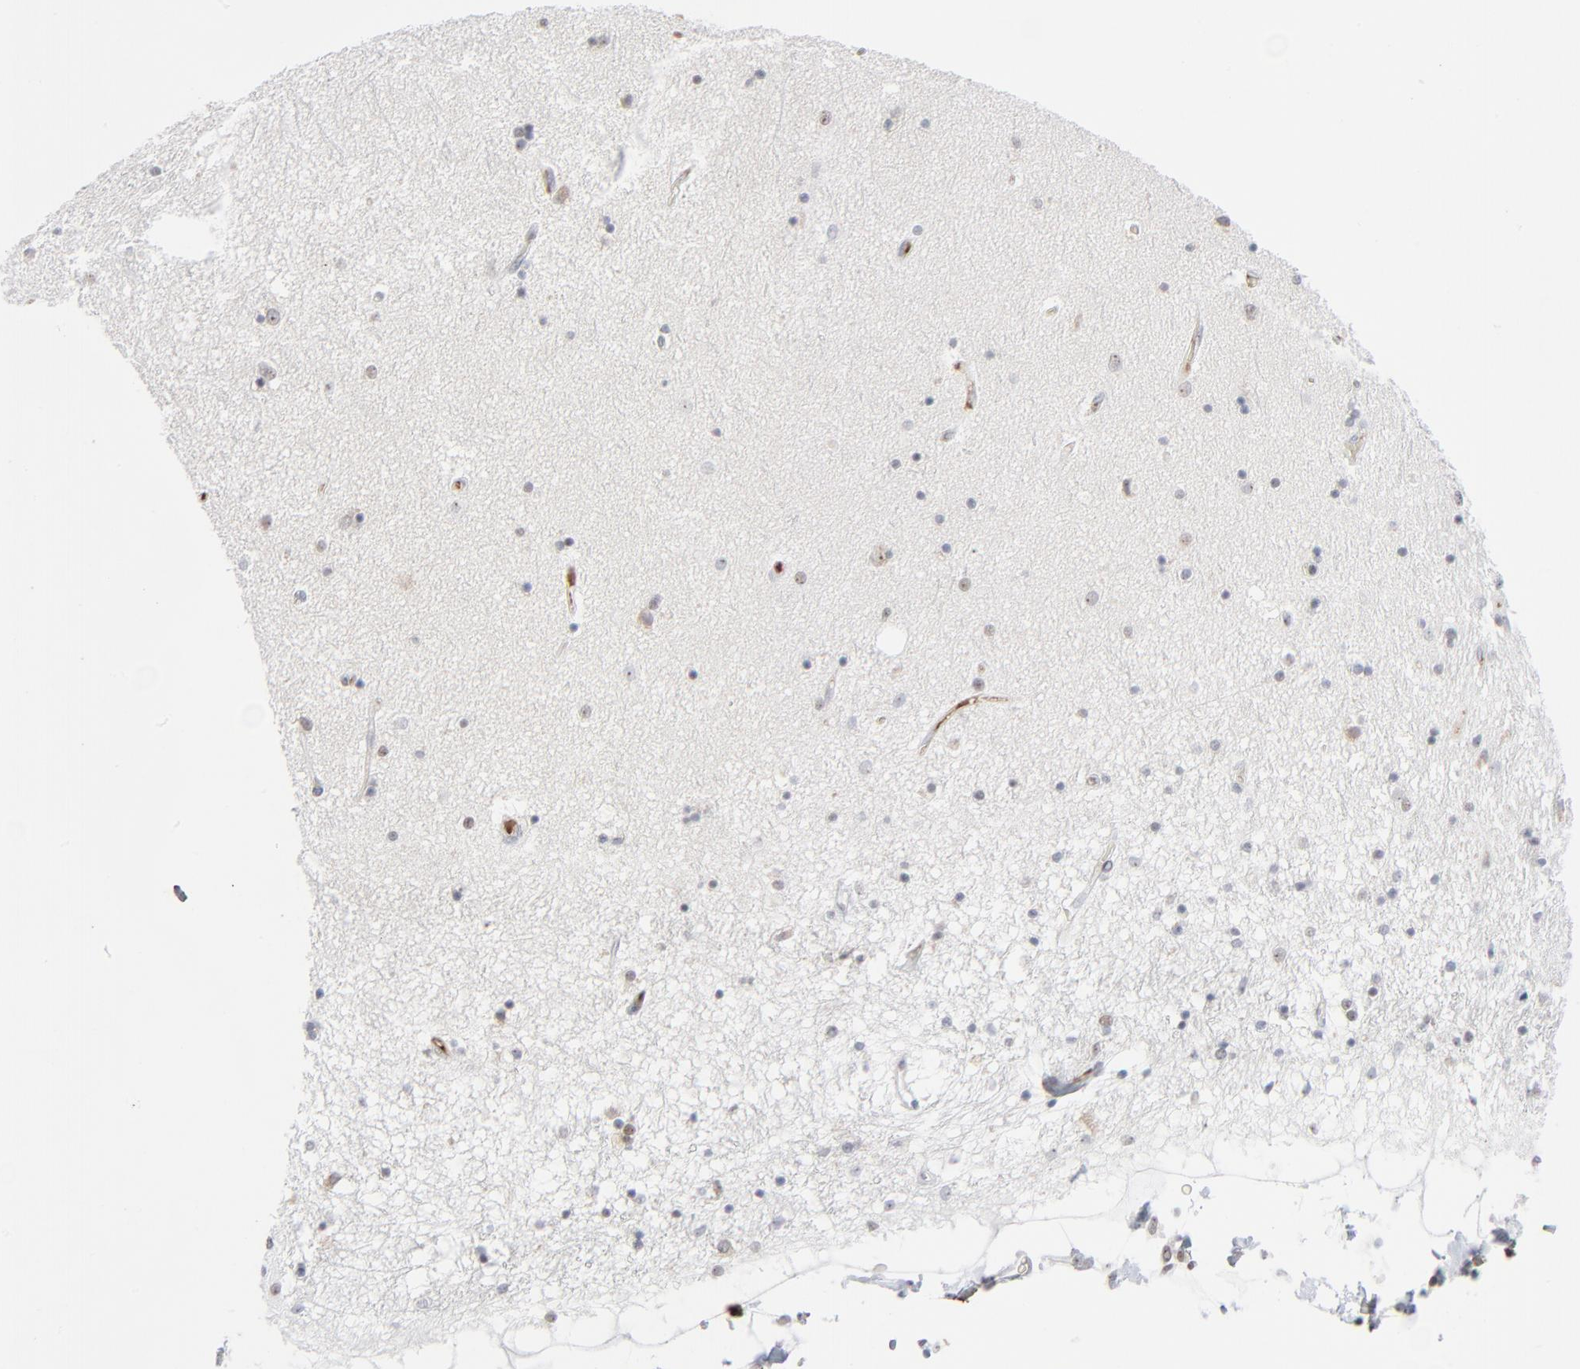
{"staining": {"intensity": "weak", "quantity": "25%-75%", "location": "nuclear"}, "tissue": "hippocampus", "cell_type": "Glial cells", "image_type": "normal", "snomed": [{"axis": "morphology", "description": "Normal tissue, NOS"}, {"axis": "topography", "description": "Hippocampus"}], "caption": "Immunohistochemical staining of benign hippocampus demonstrates weak nuclear protein staining in about 25%-75% of glial cells.", "gene": "MPHOSPH6", "patient": {"sex": "female", "age": 54}}